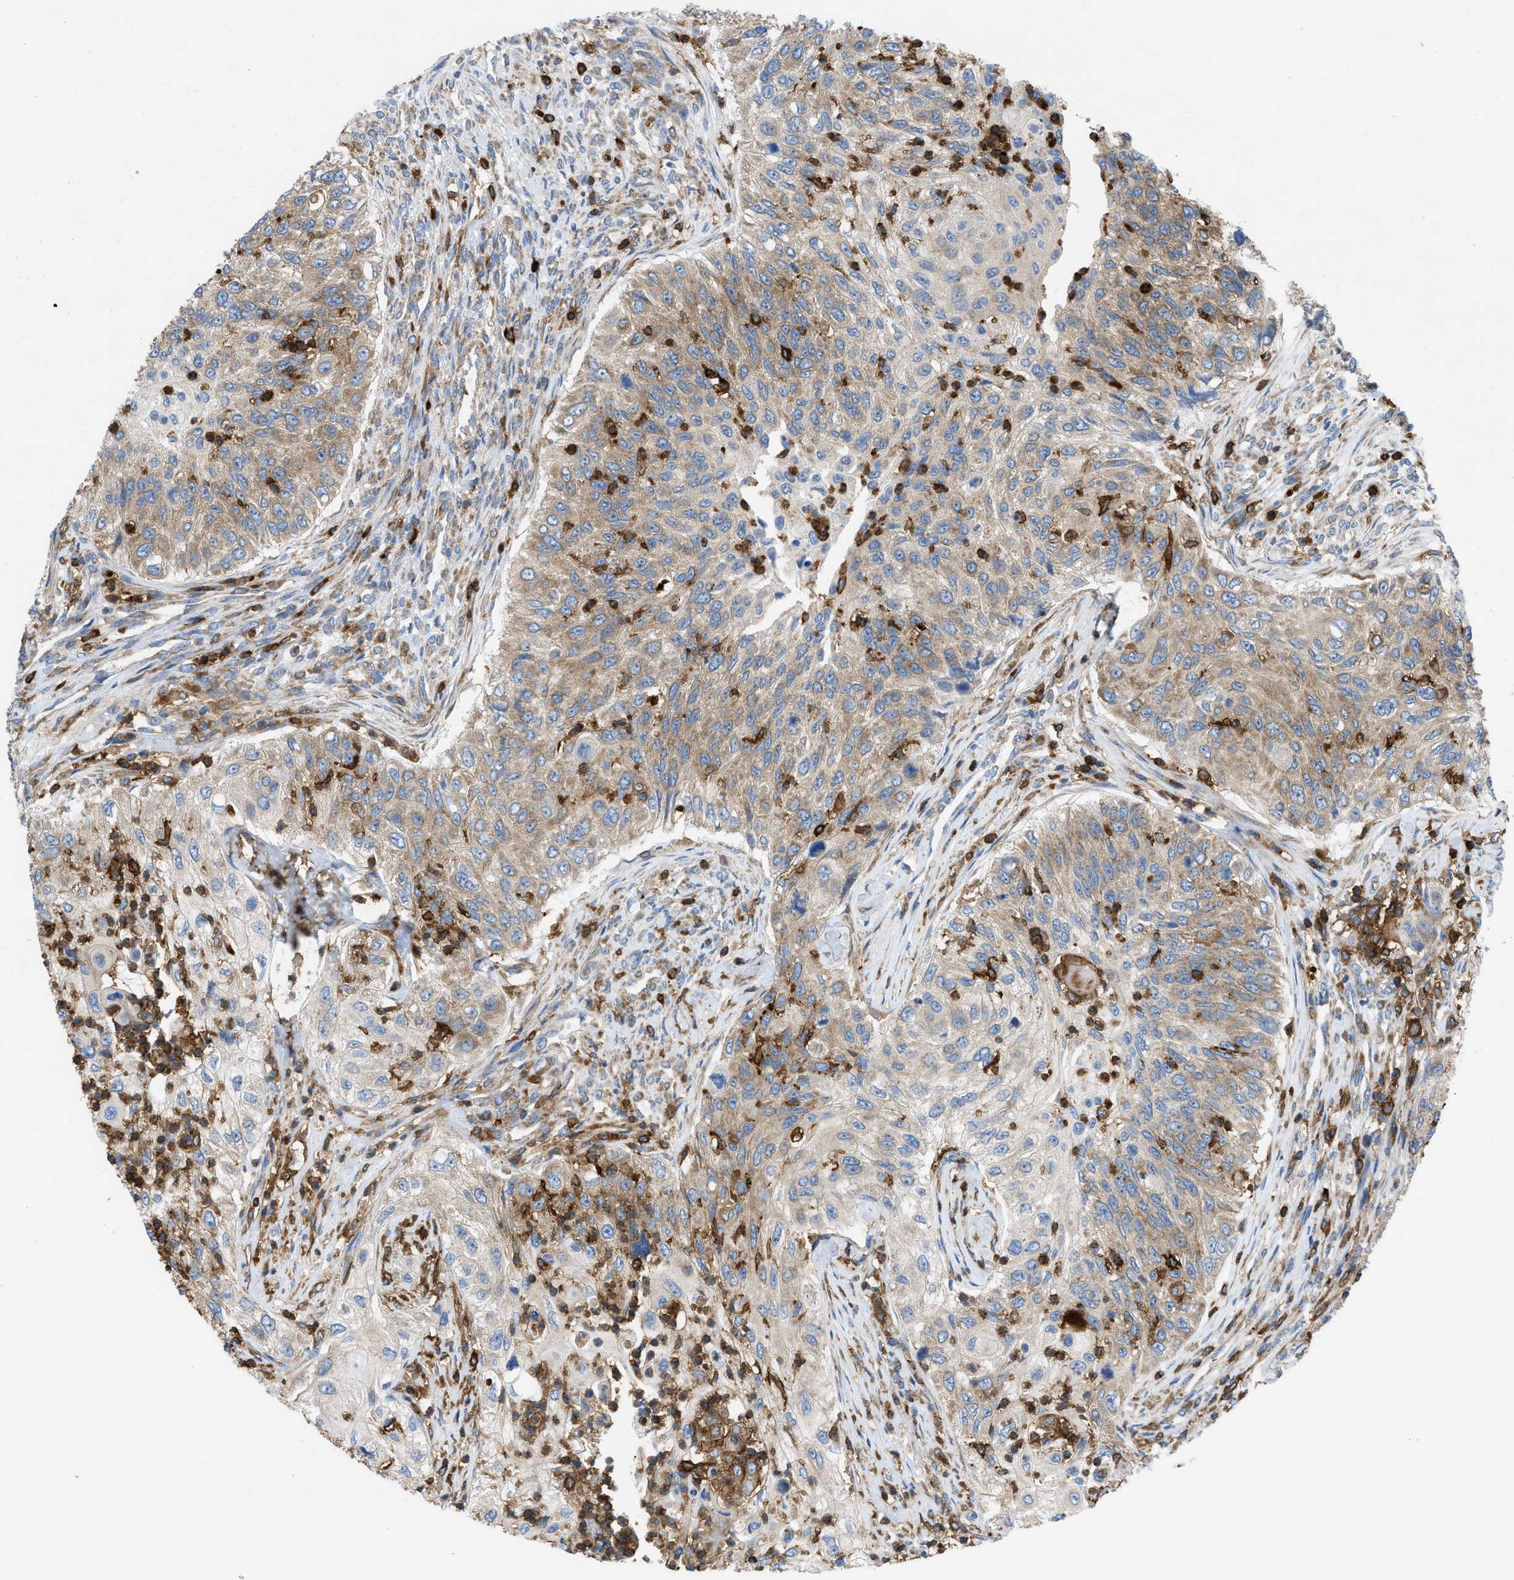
{"staining": {"intensity": "moderate", "quantity": "25%-75%", "location": "cytoplasmic/membranous"}, "tissue": "urothelial cancer", "cell_type": "Tumor cells", "image_type": "cancer", "snomed": [{"axis": "morphology", "description": "Urothelial carcinoma, High grade"}, {"axis": "topography", "description": "Urinary bladder"}], "caption": "Moderate cytoplasmic/membranous expression for a protein is identified in about 25%-75% of tumor cells of urothelial cancer using immunohistochemistry.", "gene": "GPAT4", "patient": {"sex": "female", "age": 60}}